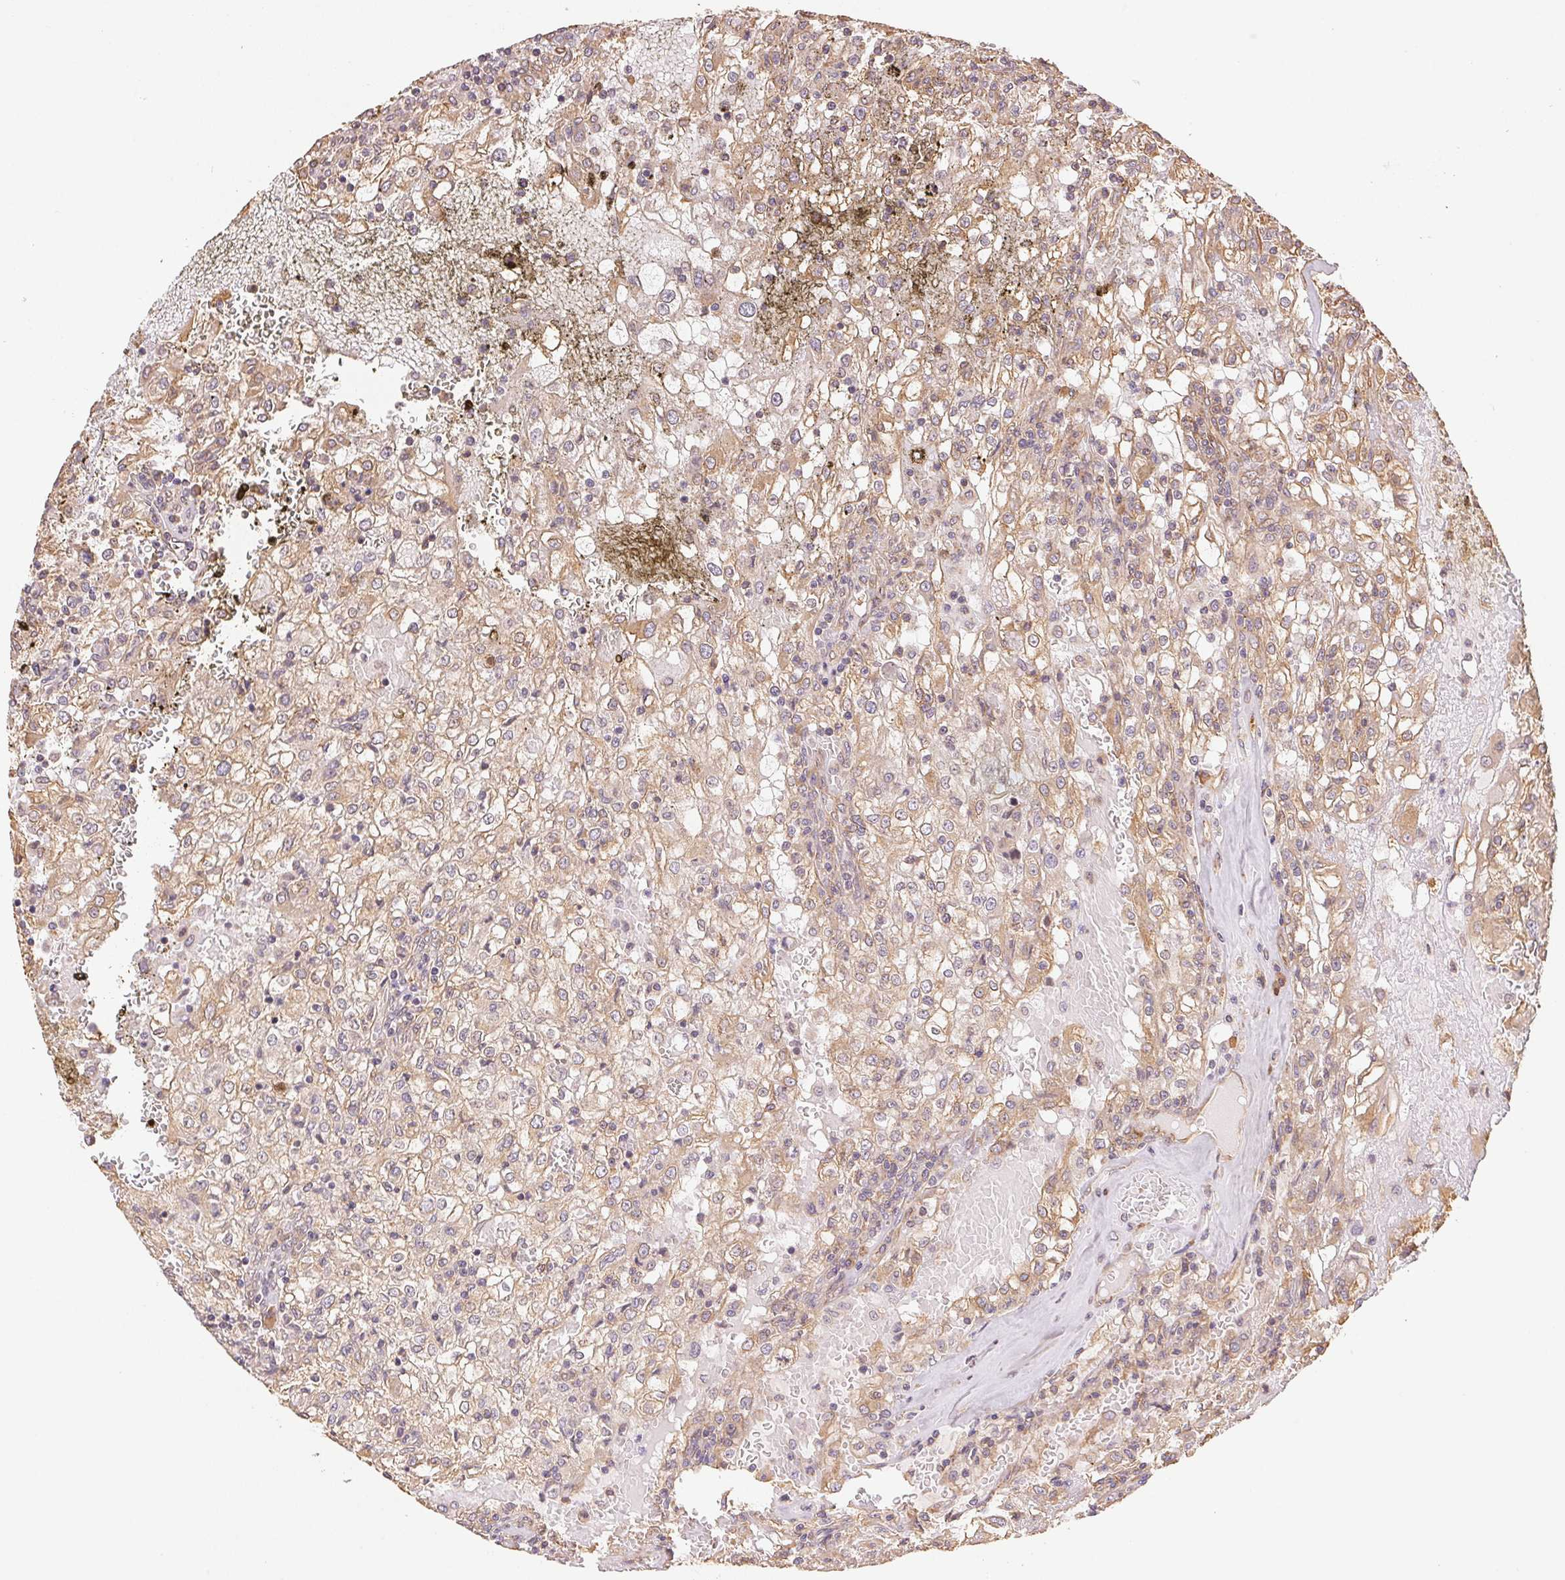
{"staining": {"intensity": "moderate", "quantity": ">75%", "location": "cytoplasmic/membranous"}, "tissue": "renal cancer", "cell_type": "Tumor cells", "image_type": "cancer", "snomed": [{"axis": "morphology", "description": "Adenocarcinoma, NOS"}, {"axis": "topography", "description": "Kidney"}], "caption": "Renal cancer stained with DAB (3,3'-diaminobenzidine) immunohistochemistry demonstrates medium levels of moderate cytoplasmic/membranous positivity in about >75% of tumor cells.", "gene": "C6orf163", "patient": {"sex": "female", "age": 74}}